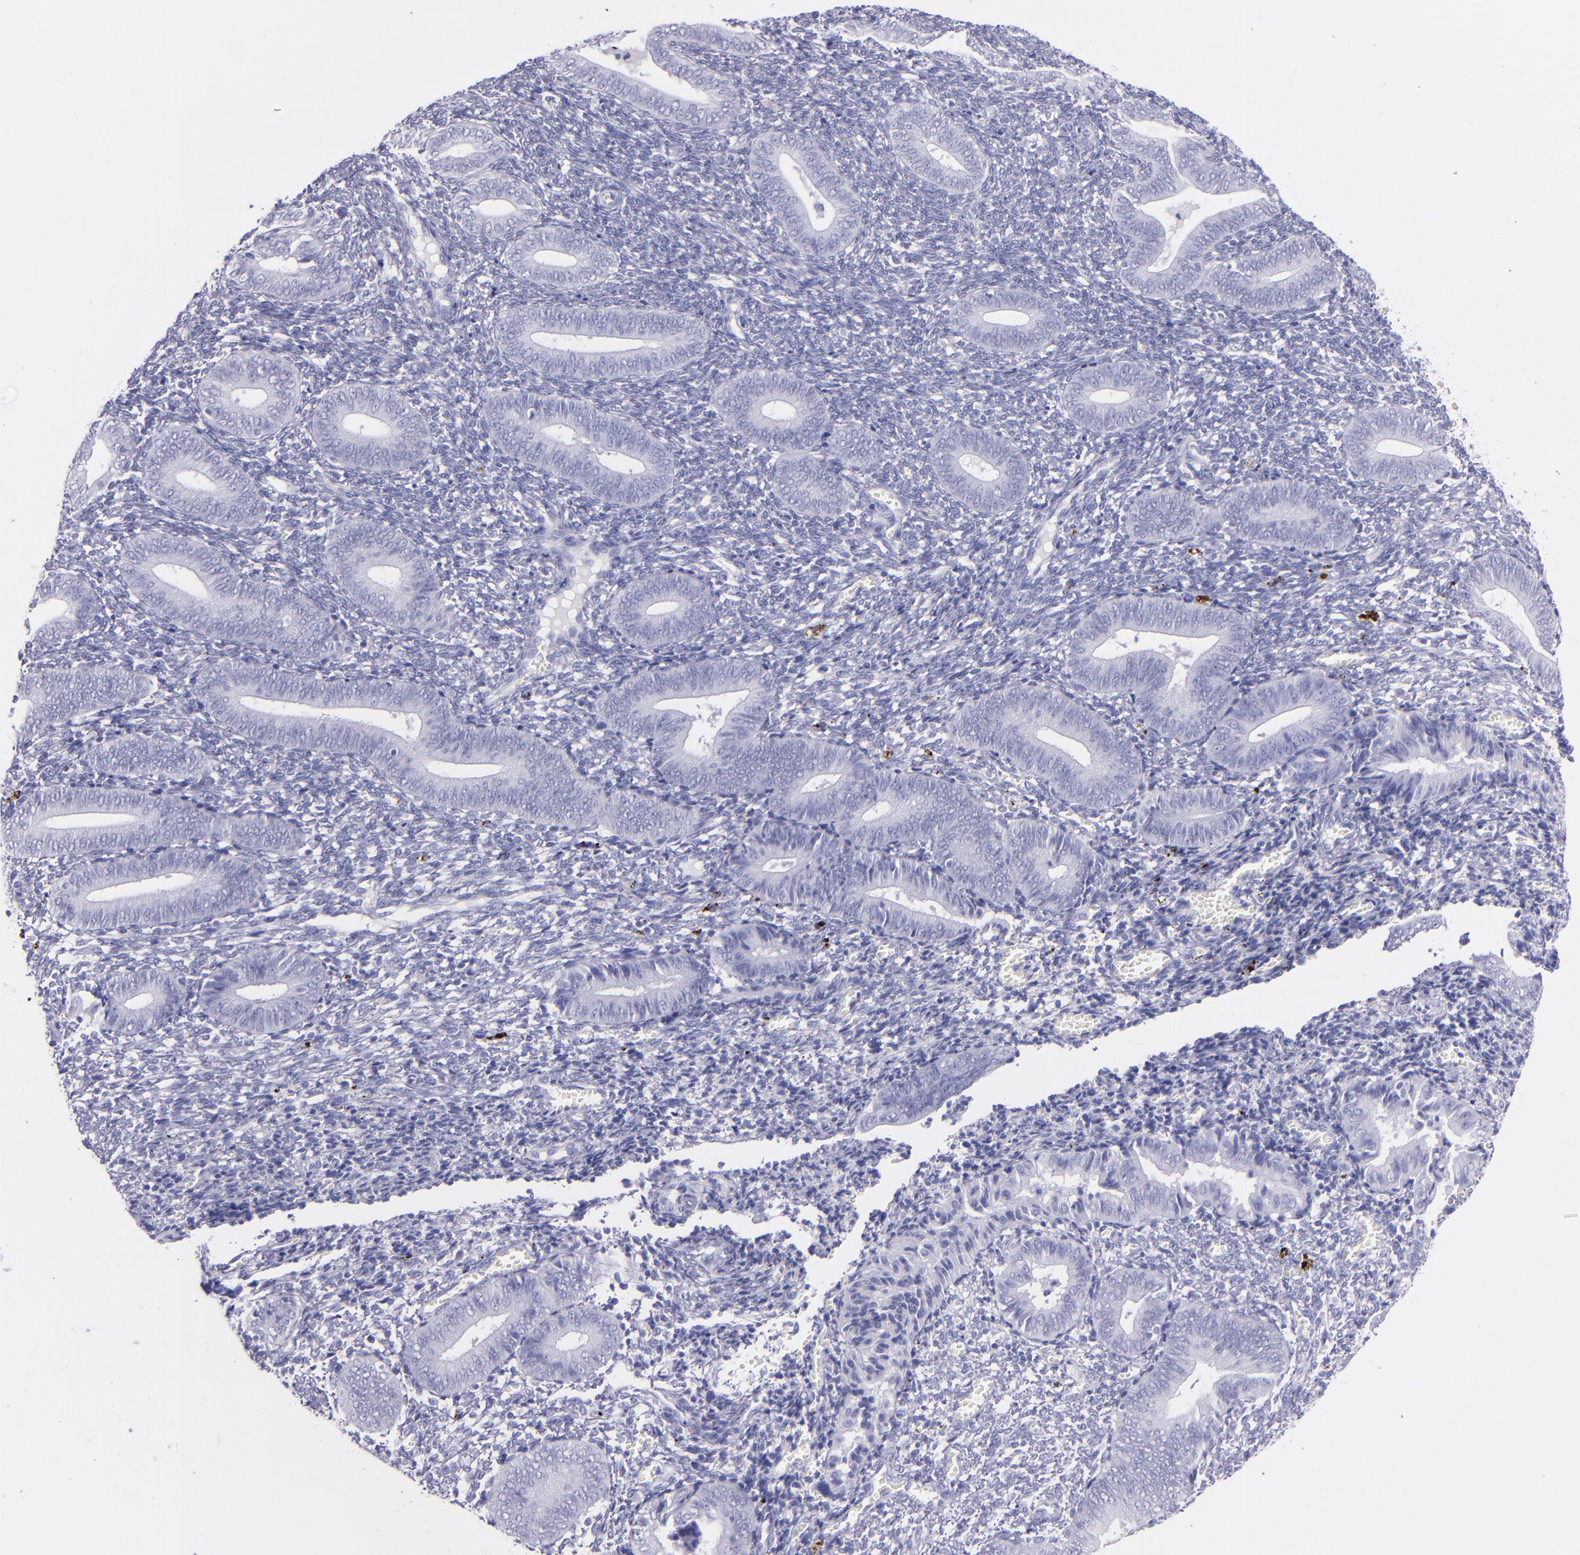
{"staining": {"intensity": "negative", "quantity": "none", "location": "none"}, "tissue": "endometrium", "cell_type": "Cells in endometrial stroma", "image_type": "normal", "snomed": [{"axis": "morphology", "description": "Normal tissue, NOS"}, {"axis": "topography", "description": "Uterus"}, {"axis": "topography", "description": "Endometrium"}], "caption": "High power microscopy photomicrograph of an immunohistochemistry (IHC) image of benign endometrium, revealing no significant positivity in cells in endometrial stroma. (Brightfield microscopy of DAB immunohistochemistry (IHC) at high magnification).", "gene": "SFTPB", "patient": {"sex": "female", "age": 33}}